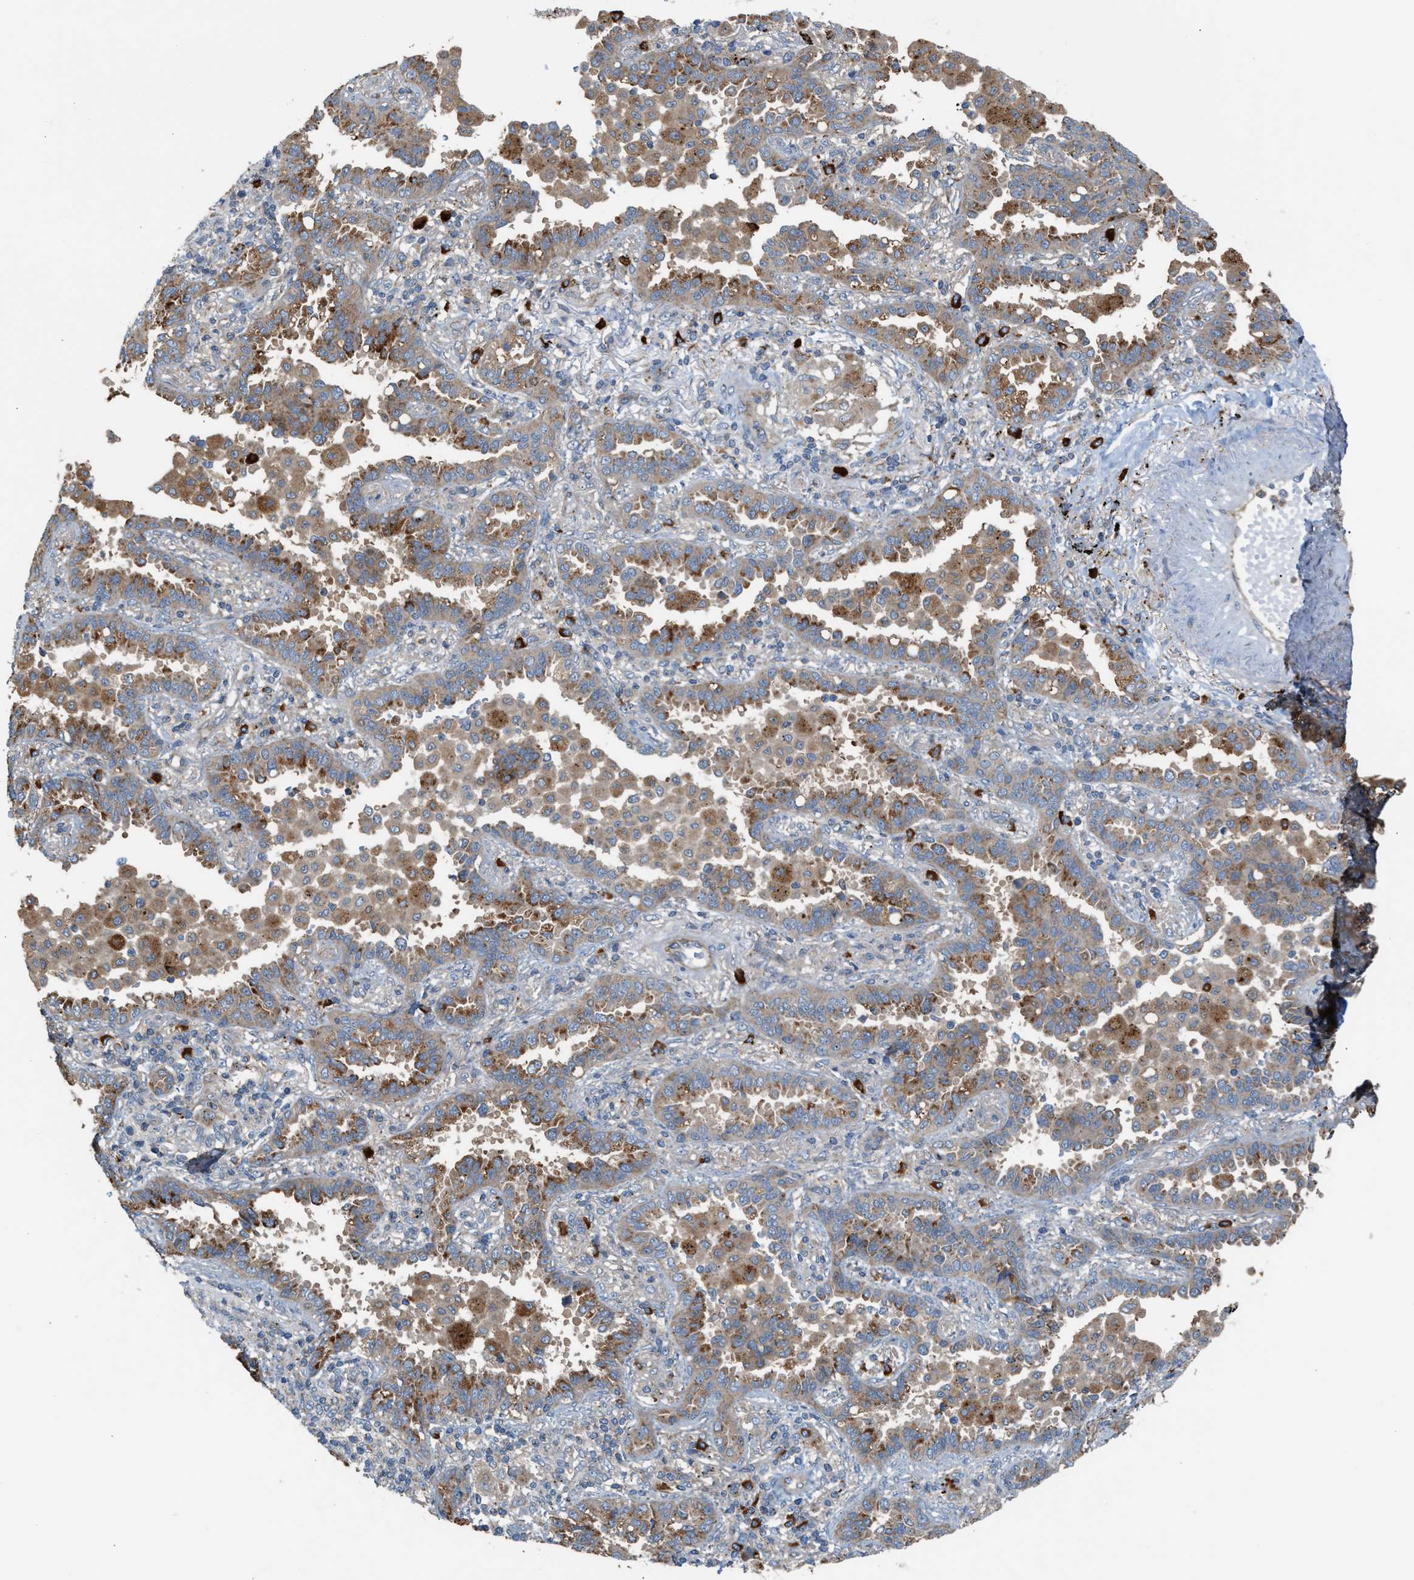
{"staining": {"intensity": "moderate", "quantity": ">75%", "location": "cytoplasmic/membranous"}, "tissue": "lung cancer", "cell_type": "Tumor cells", "image_type": "cancer", "snomed": [{"axis": "morphology", "description": "Normal tissue, NOS"}, {"axis": "morphology", "description": "Adenocarcinoma, NOS"}, {"axis": "topography", "description": "Lung"}], "caption": "This is a micrograph of IHC staining of adenocarcinoma (lung), which shows moderate staining in the cytoplasmic/membranous of tumor cells.", "gene": "PDCL", "patient": {"sex": "male", "age": 59}}